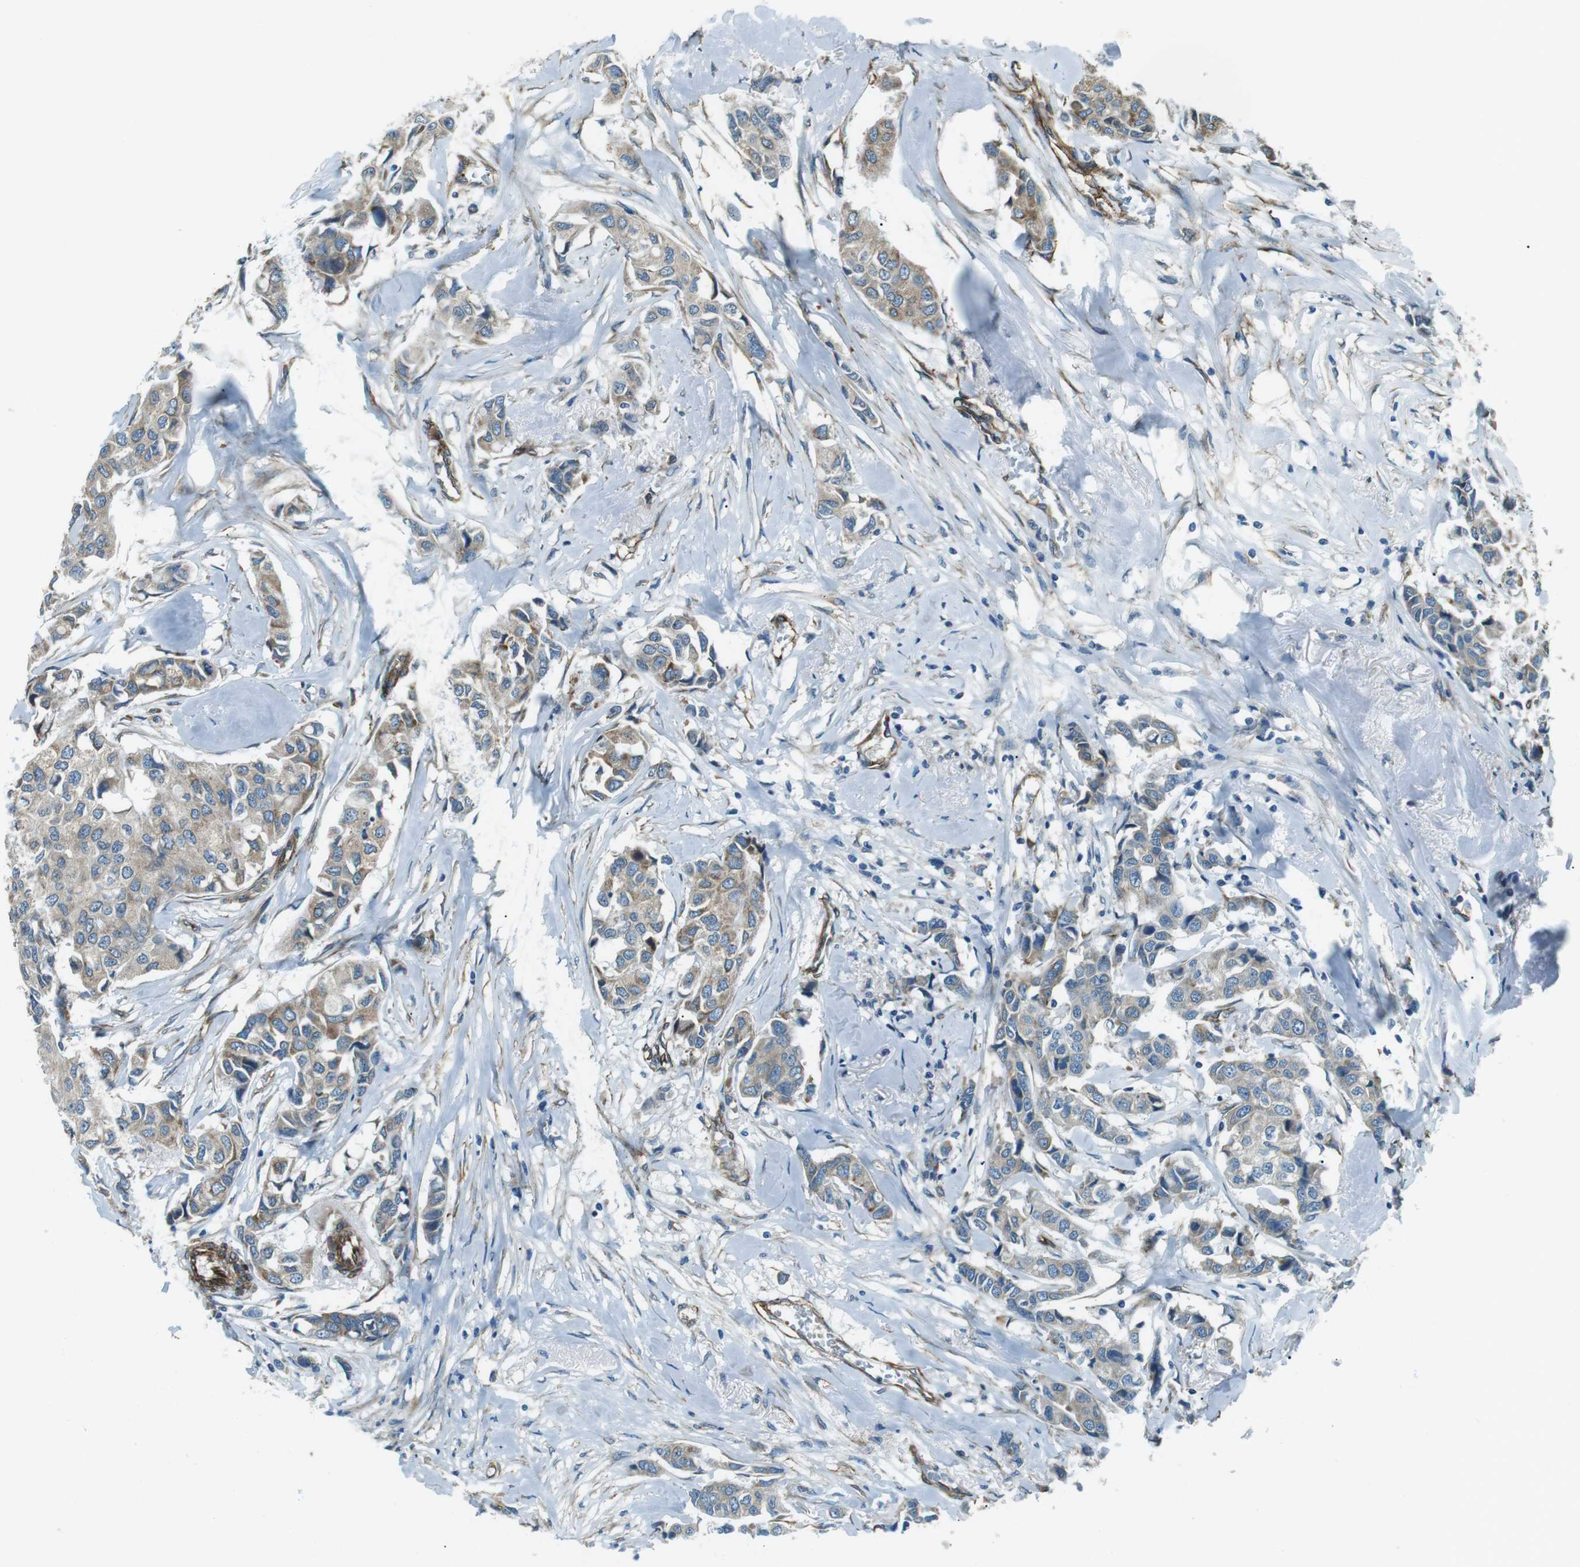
{"staining": {"intensity": "weak", "quantity": ">75%", "location": "cytoplasmic/membranous"}, "tissue": "breast cancer", "cell_type": "Tumor cells", "image_type": "cancer", "snomed": [{"axis": "morphology", "description": "Duct carcinoma"}, {"axis": "topography", "description": "Breast"}], "caption": "Invasive ductal carcinoma (breast) was stained to show a protein in brown. There is low levels of weak cytoplasmic/membranous expression in approximately >75% of tumor cells. (Brightfield microscopy of DAB IHC at high magnification).", "gene": "ODR4", "patient": {"sex": "female", "age": 80}}